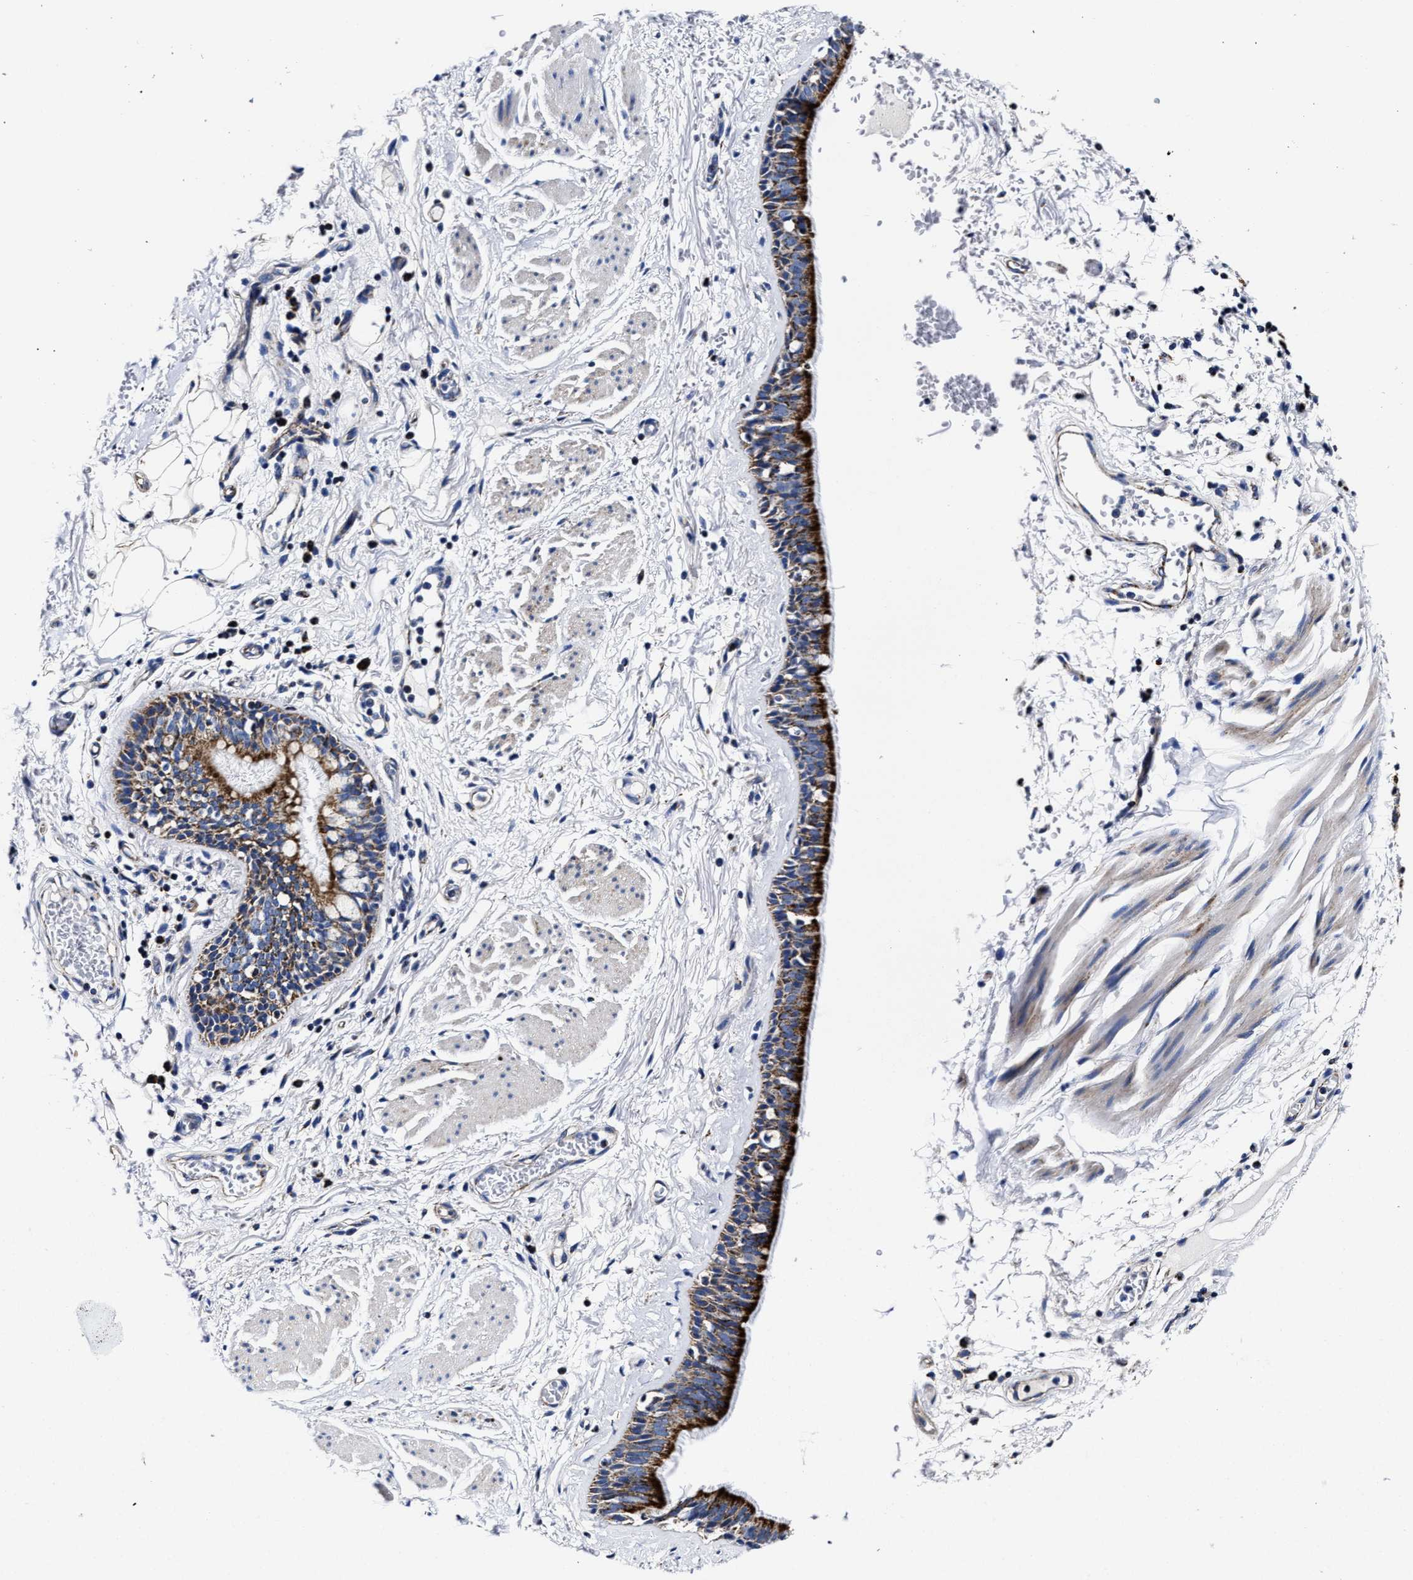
{"staining": {"intensity": "strong", "quantity": ">75%", "location": "cytoplasmic/membranous"}, "tissue": "bronchus", "cell_type": "Respiratory epithelial cells", "image_type": "normal", "snomed": [{"axis": "morphology", "description": "Normal tissue, NOS"}, {"axis": "topography", "description": "Cartilage tissue"}], "caption": "This micrograph demonstrates immunohistochemistry (IHC) staining of unremarkable bronchus, with high strong cytoplasmic/membranous staining in approximately >75% of respiratory epithelial cells.", "gene": "HINT2", "patient": {"sex": "female", "age": 63}}